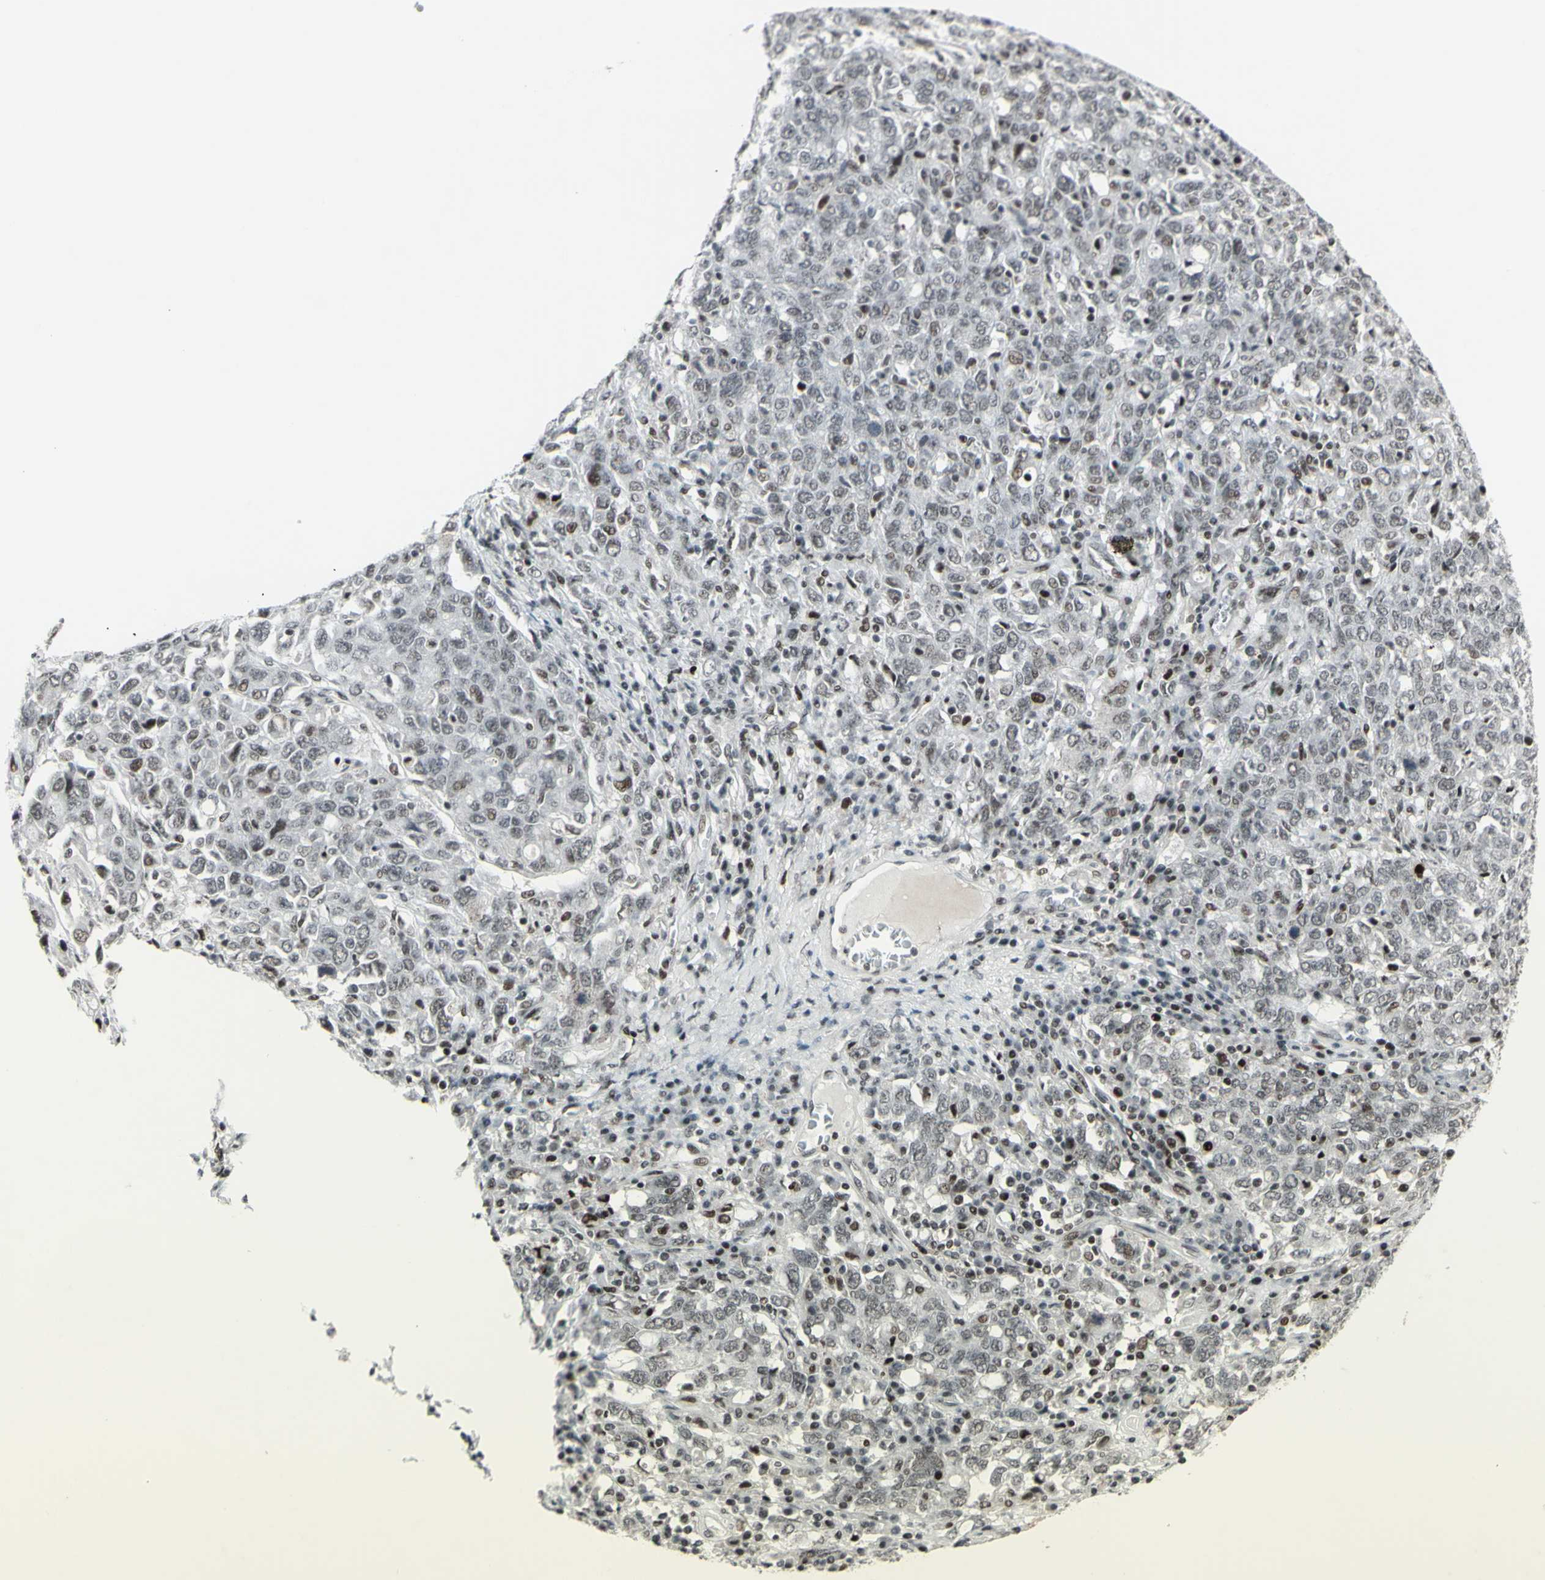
{"staining": {"intensity": "weak", "quantity": "<25%", "location": "nuclear"}, "tissue": "ovarian cancer", "cell_type": "Tumor cells", "image_type": "cancer", "snomed": [{"axis": "morphology", "description": "Carcinoma, endometroid"}, {"axis": "topography", "description": "Ovary"}], "caption": "Tumor cells show no significant protein positivity in ovarian endometroid carcinoma.", "gene": "SUPT6H", "patient": {"sex": "female", "age": 62}}